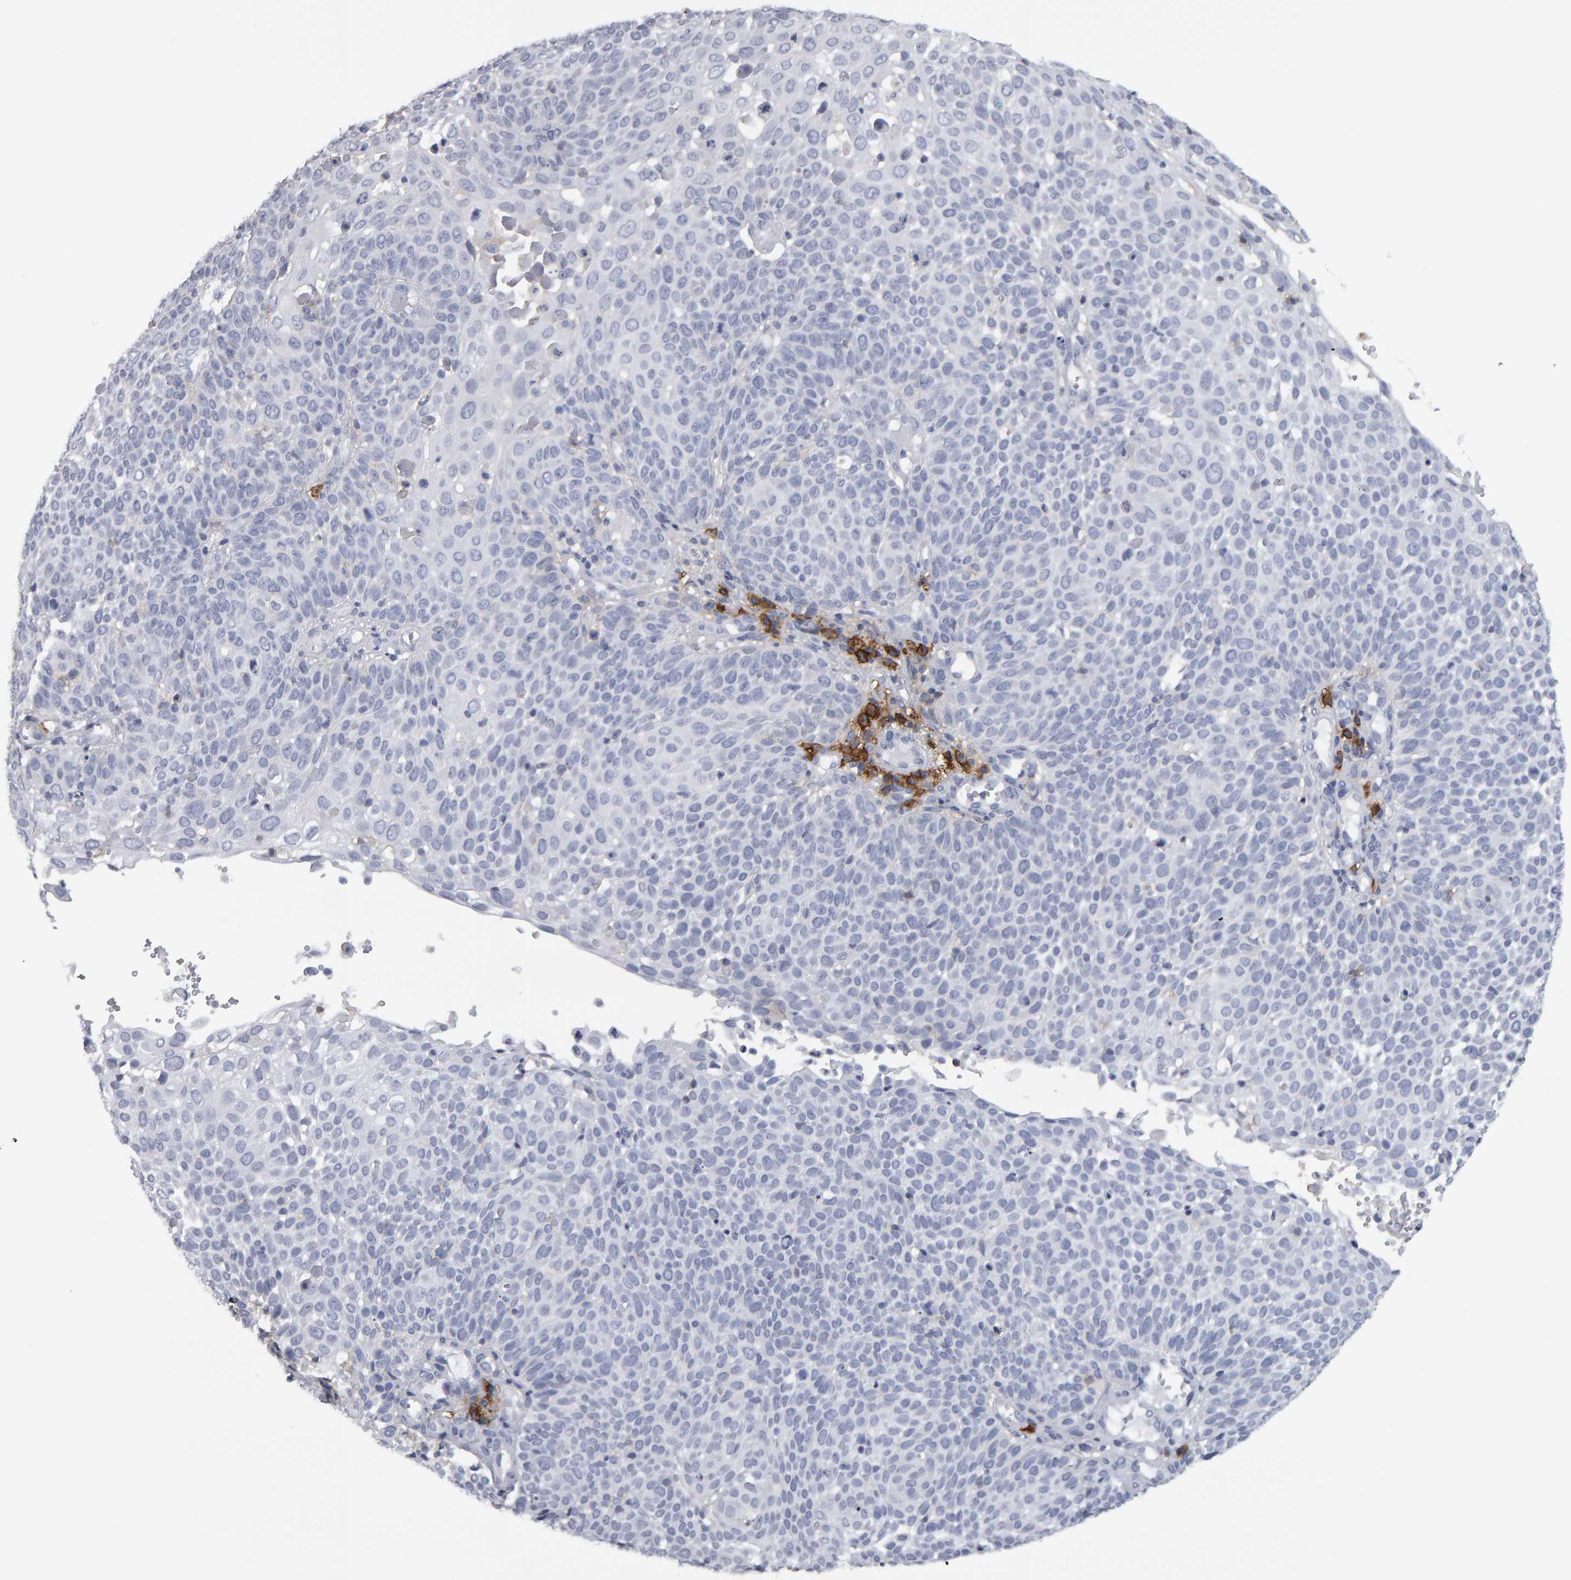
{"staining": {"intensity": "negative", "quantity": "none", "location": "none"}, "tissue": "cervical cancer", "cell_type": "Tumor cells", "image_type": "cancer", "snomed": [{"axis": "morphology", "description": "Squamous cell carcinoma, NOS"}, {"axis": "topography", "description": "Cervix"}], "caption": "Tumor cells show no significant staining in cervical cancer (squamous cell carcinoma).", "gene": "CD38", "patient": {"sex": "female", "age": 74}}